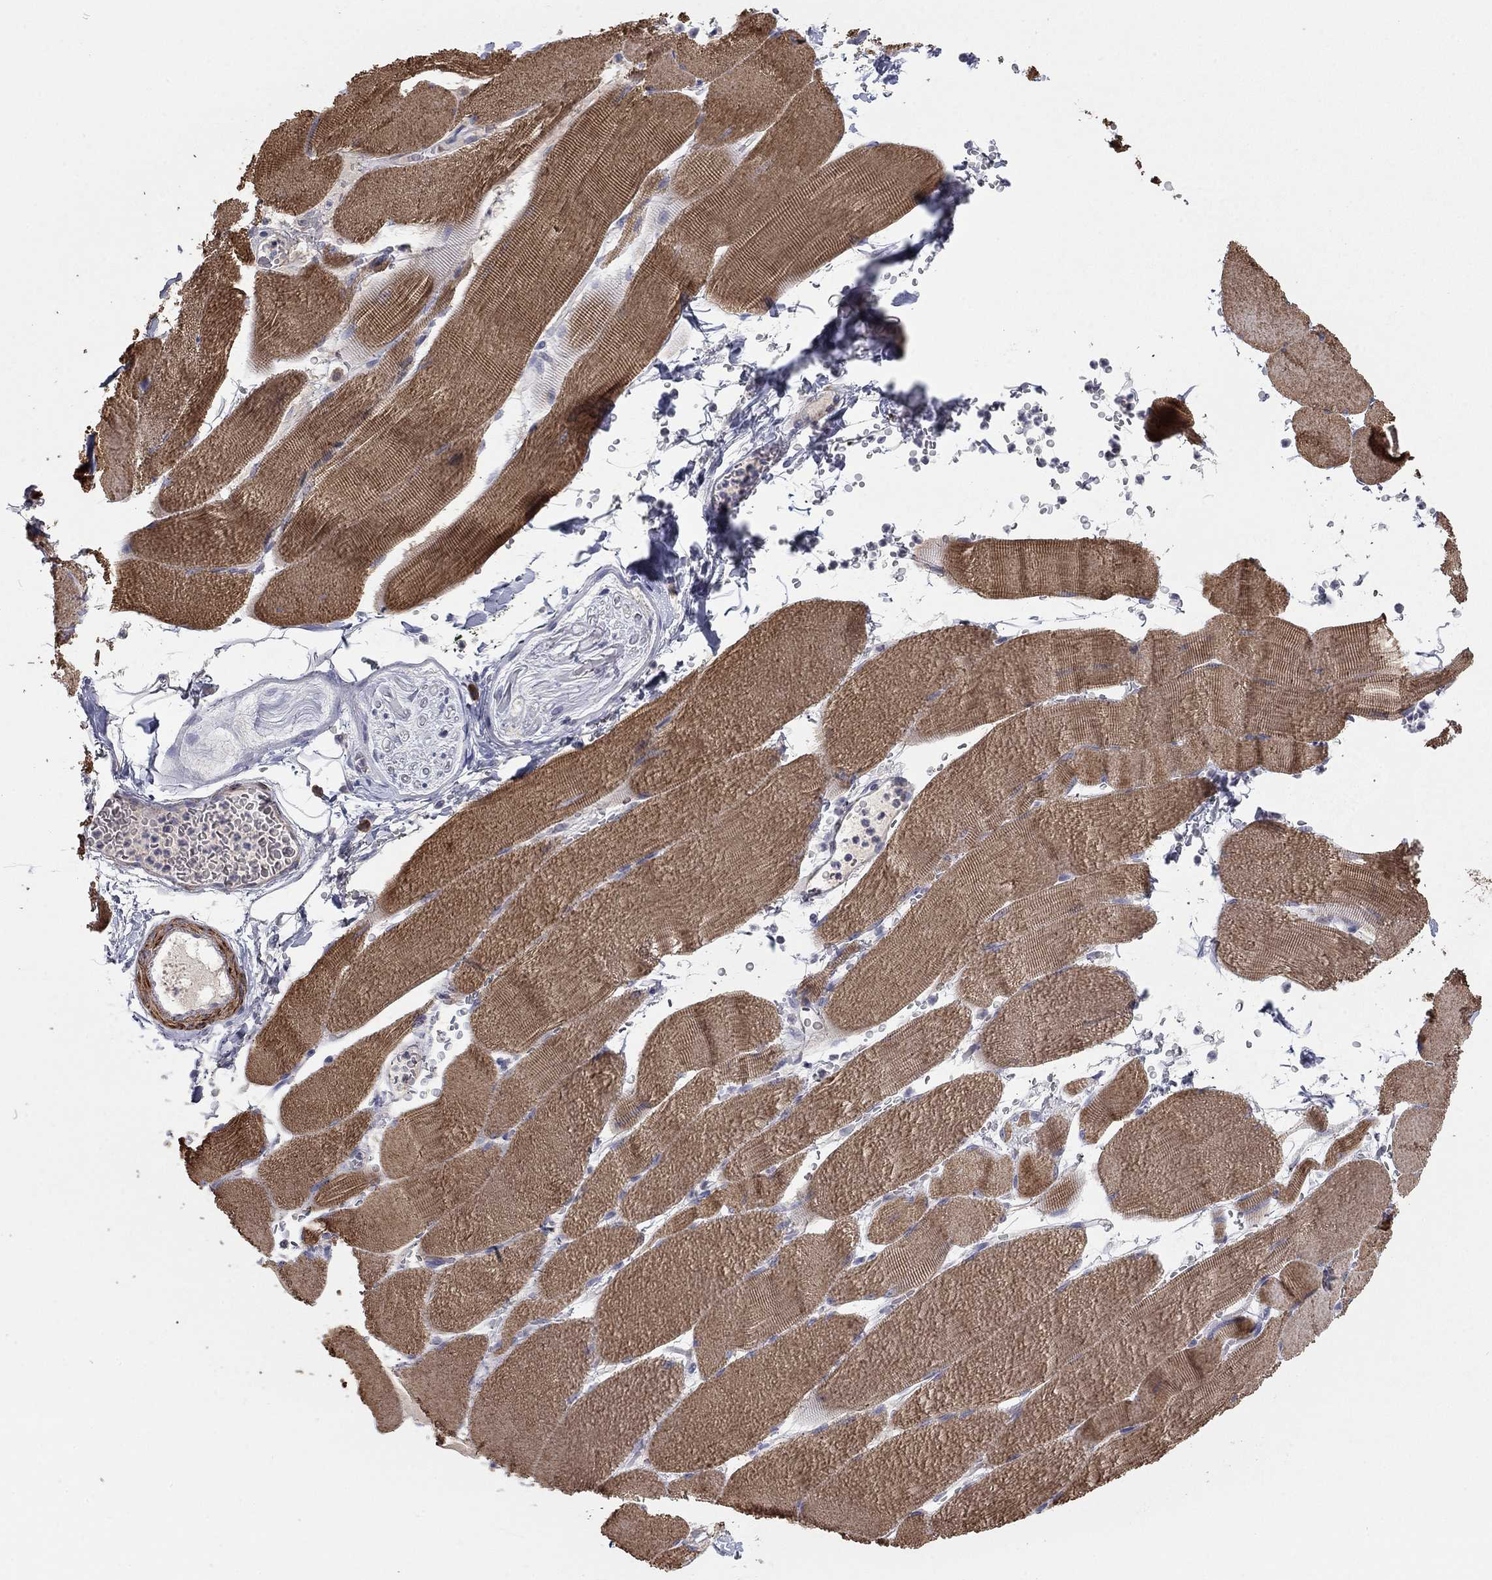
{"staining": {"intensity": "moderate", "quantity": "25%-75%", "location": "cytoplasmic/membranous"}, "tissue": "skeletal muscle", "cell_type": "Myocytes", "image_type": "normal", "snomed": [{"axis": "morphology", "description": "Normal tissue, NOS"}, {"axis": "topography", "description": "Skeletal muscle"}], "caption": "Human skeletal muscle stained with a brown dye displays moderate cytoplasmic/membranous positive positivity in about 25%-75% of myocytes.", "gene": "IP6K3", "patient": {"sex": "male", "age": 56}}